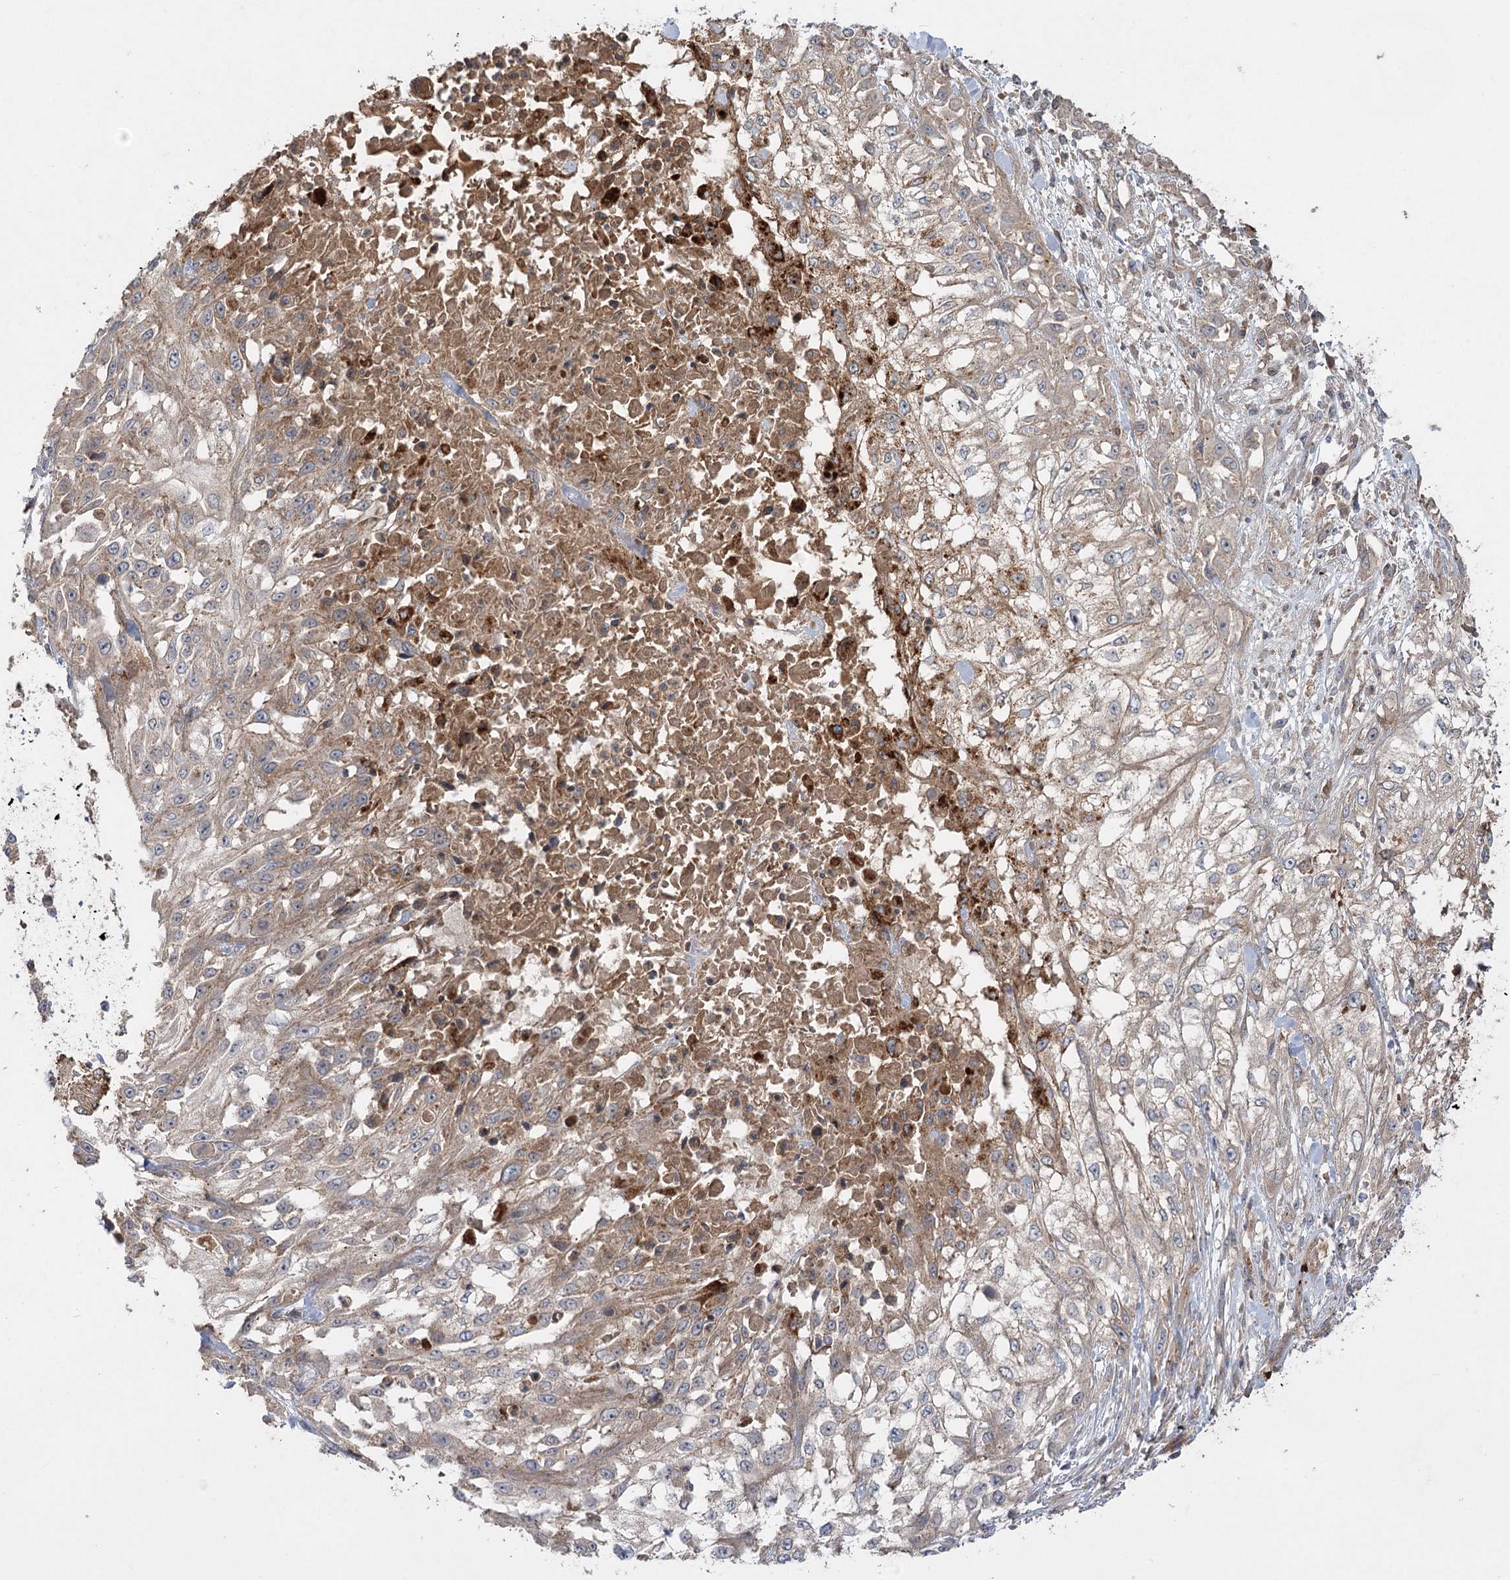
{"staining": {"intensity": "weak", "quantity": ">75%", "location": "cytoplasmic/membranous"}, "tissue": "skin cancer", "cell_type": "Tumor cells", "image_type": "cancer", "snomed": [{"axis": "morphology", "description": "Squamous cell carcinoma, NOS"}, {"axis": "morphology", "description": "Squamous cell carcinoma, metastatic, NOS"}, {"axis": "topography", "description": "Skin"}, {"axis": "topography", "description": "Lymph node"}], "caption": "Protein expression analysis of skin squamous cell carcinoma shows weak cytoplasmic/membranous positivity in approximately >75% of tumor cells.", "gene": "KIAA0825", "patient": {"sex": "male", "age": 75}}